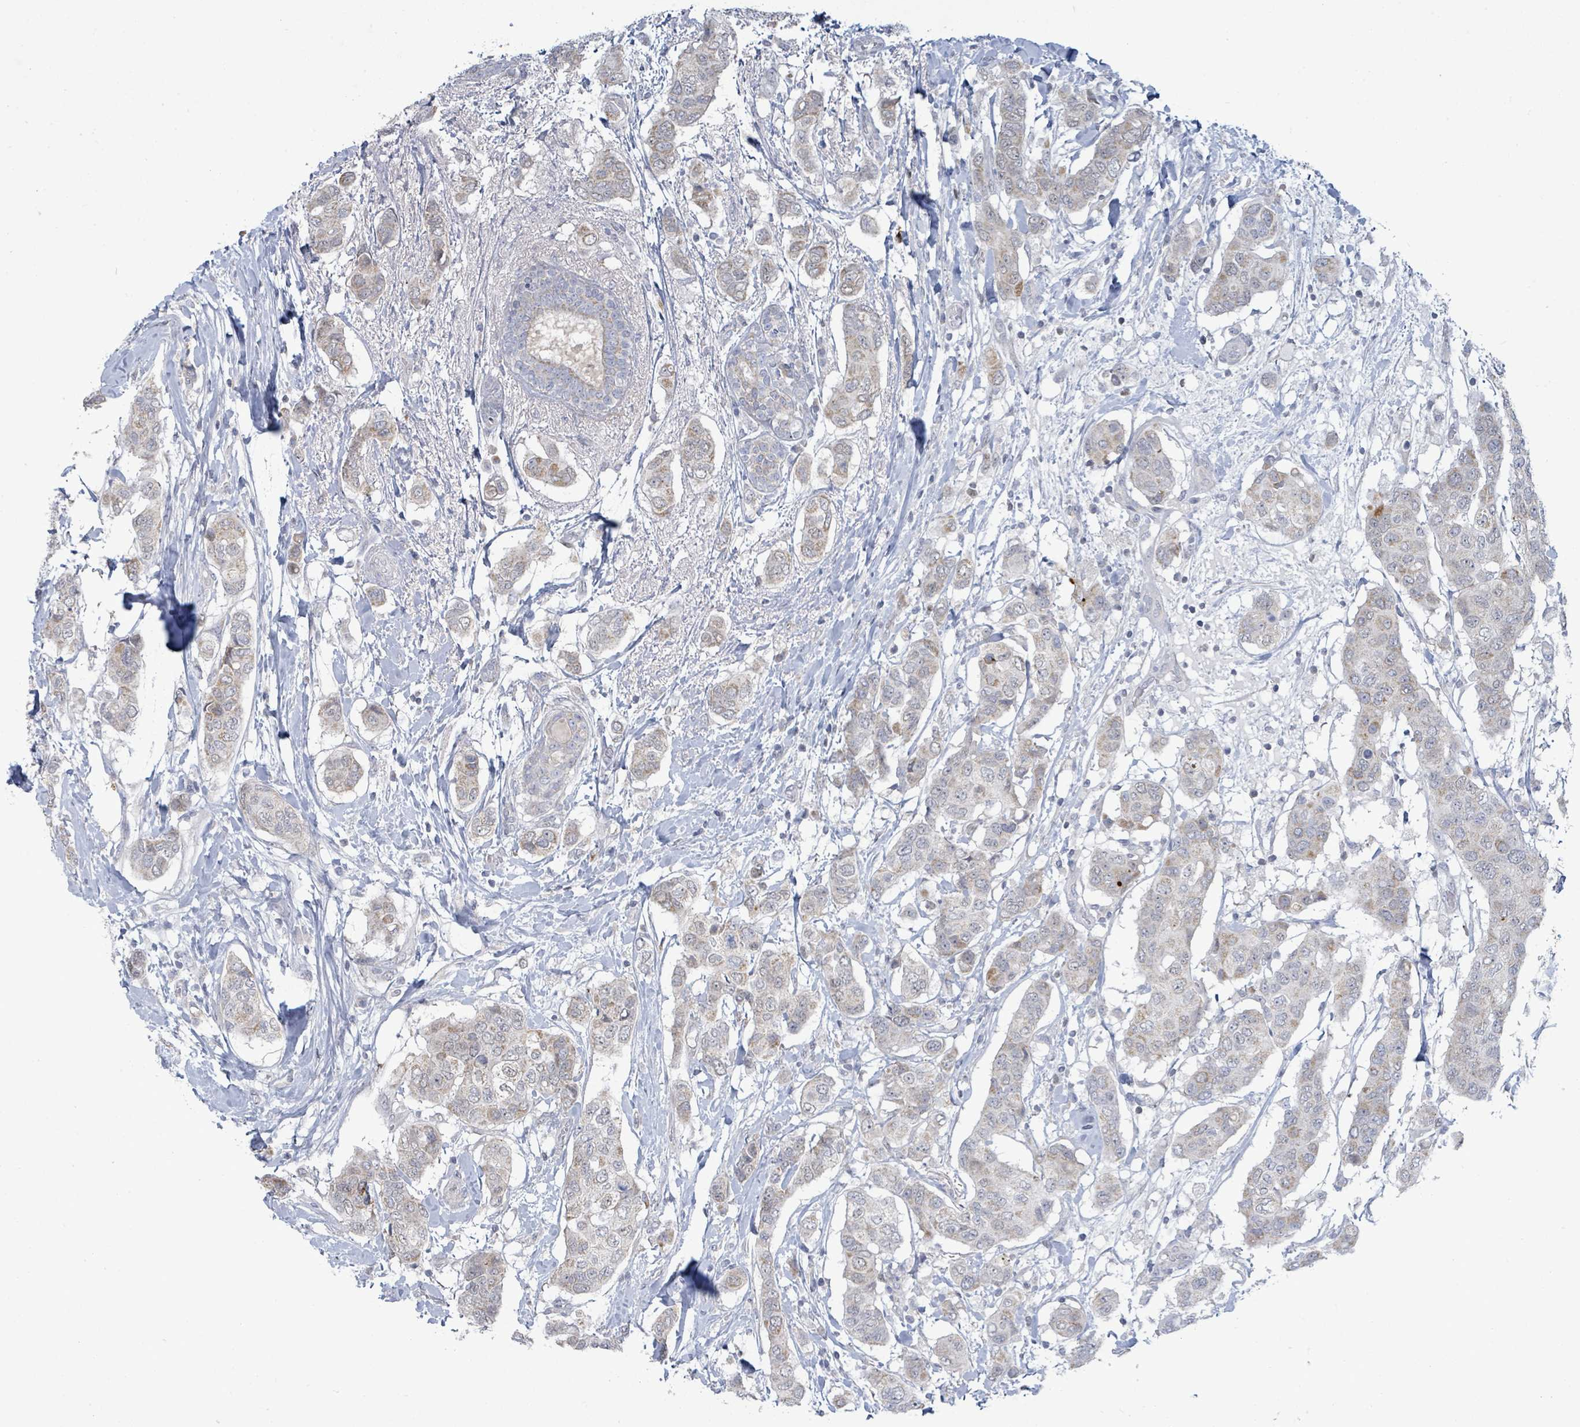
{"staining": {"intensity": "weak", "quantity": "25%-75%", "location": "cytoplasmic/membranous"}, "tissue": "breast cancer", "cell_type": "Tumor cells", "image_type": "cancer", "snomed": [{"axis": "morphology", "description": "Lobular carcinoma"}, {"axis": "topography", "description": "Breast"}], "caption": "An IHC histopathology image of tumor tissue is shown. Protein staining in brown highlights weak cytoplasmic/membranous positivity in lobular carcinoma (breast) within tumor cells.", "gene": "ZFPM1", "patient": {"sex": "female", "age": 51}}